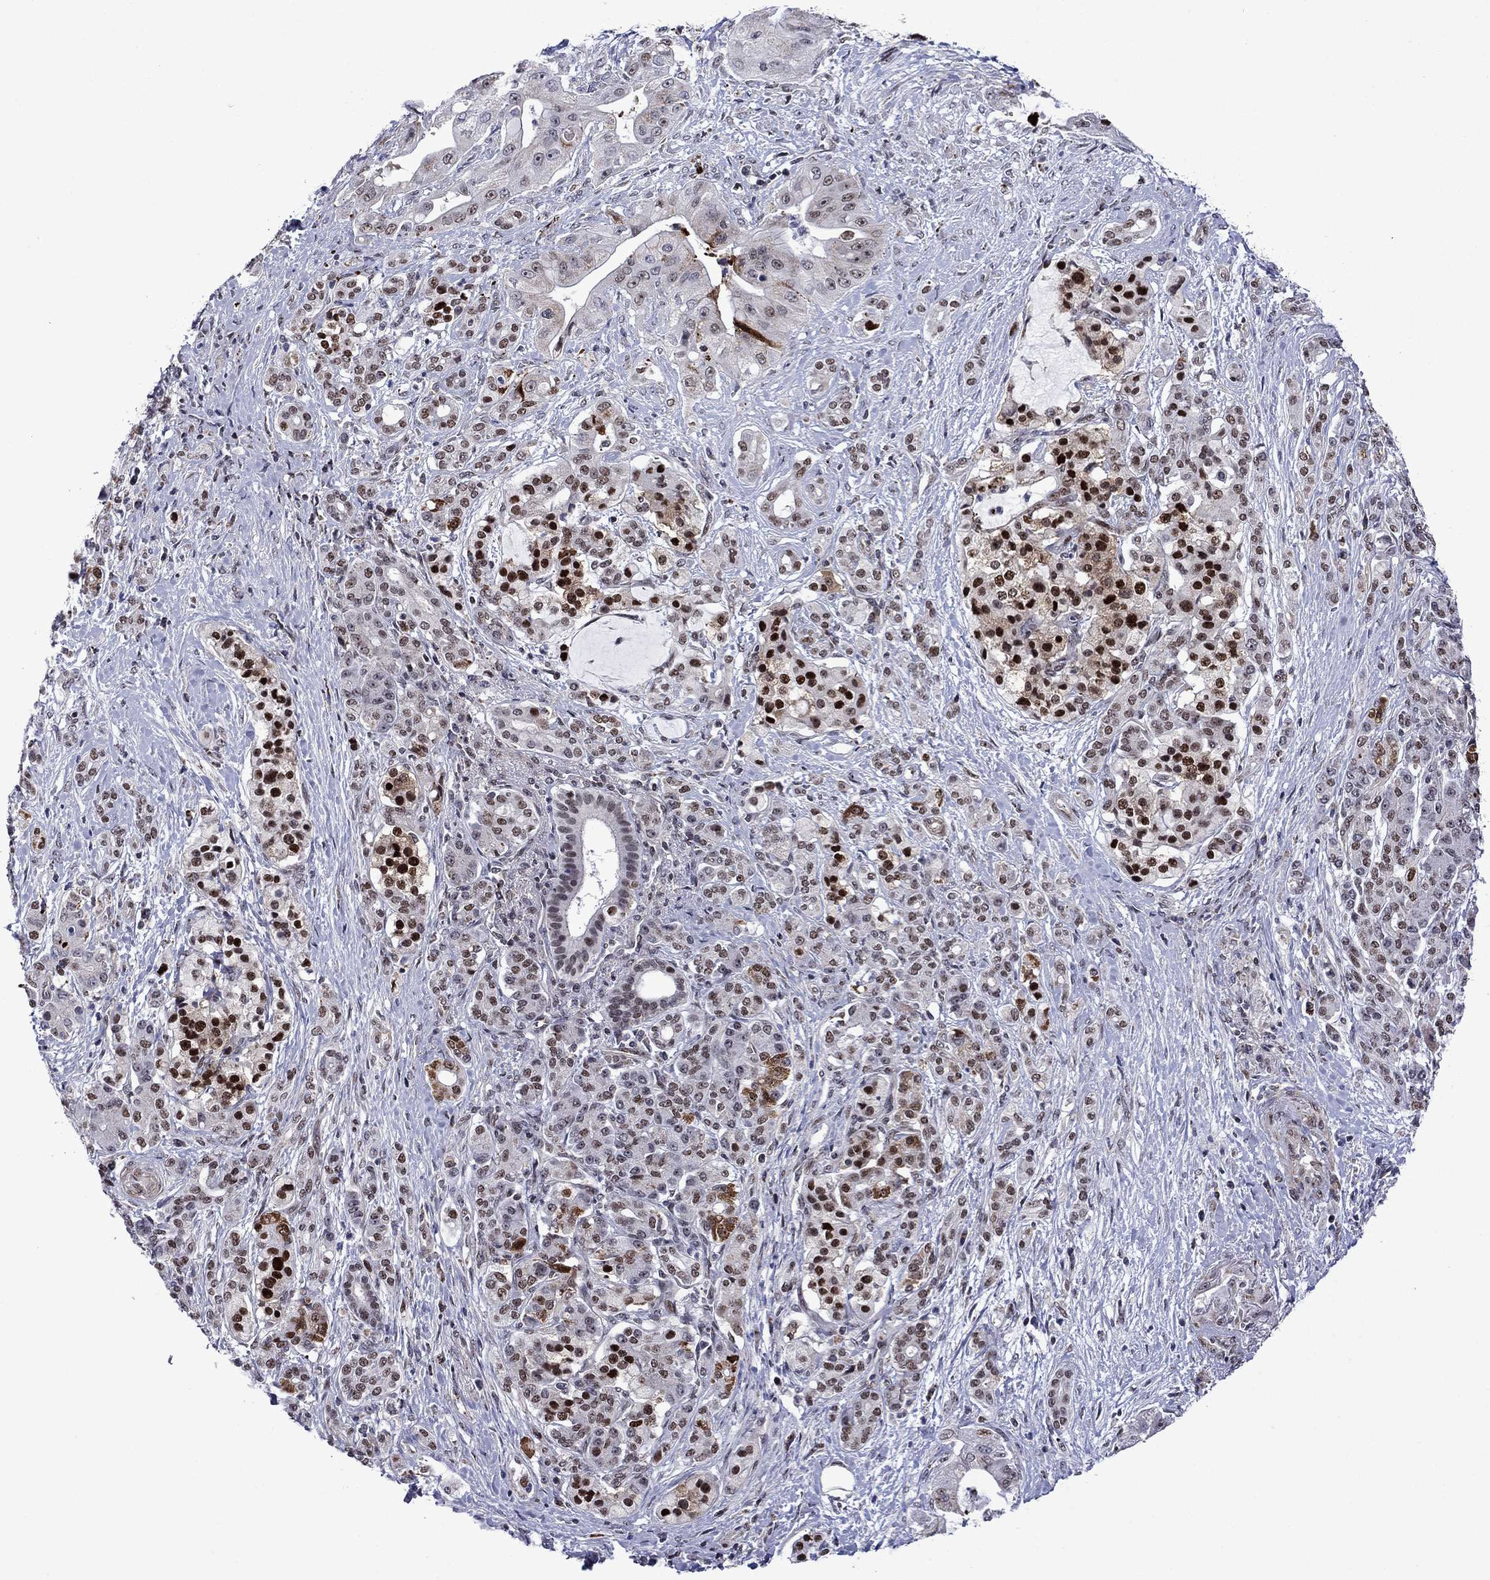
{"staining": {"intensity": "strong", "quantity": "25%-75%", "location": "nuclear"}, "tissue": "pancreatic cancer", "cell_type": "Tumor cells", "image_type": "cancer", "snomed": [{"axis": "morphology", "description": "Normal tissue, NOS"}, {"axis": "morphology", "description": "Inflammation, NOS"}, {"axis": "morphology", "description": "Adenocarcinoma, NOS"}, {"axis": "topography", "description": "Pancreas"}], "caption": "A high-resolution image shows immunohistochemistry (IHC) staining of pancreatic cancer (adenocarcinoma), which shows strong nuclear positivity in approximately 25%-75% of tumor cells. (DAB (3,3'-diaminobenzidine) = brown stain, brightfield microscopy at high magnification).", "gene": "SURF2", "patient": {"sex": "male", "age": 57}}